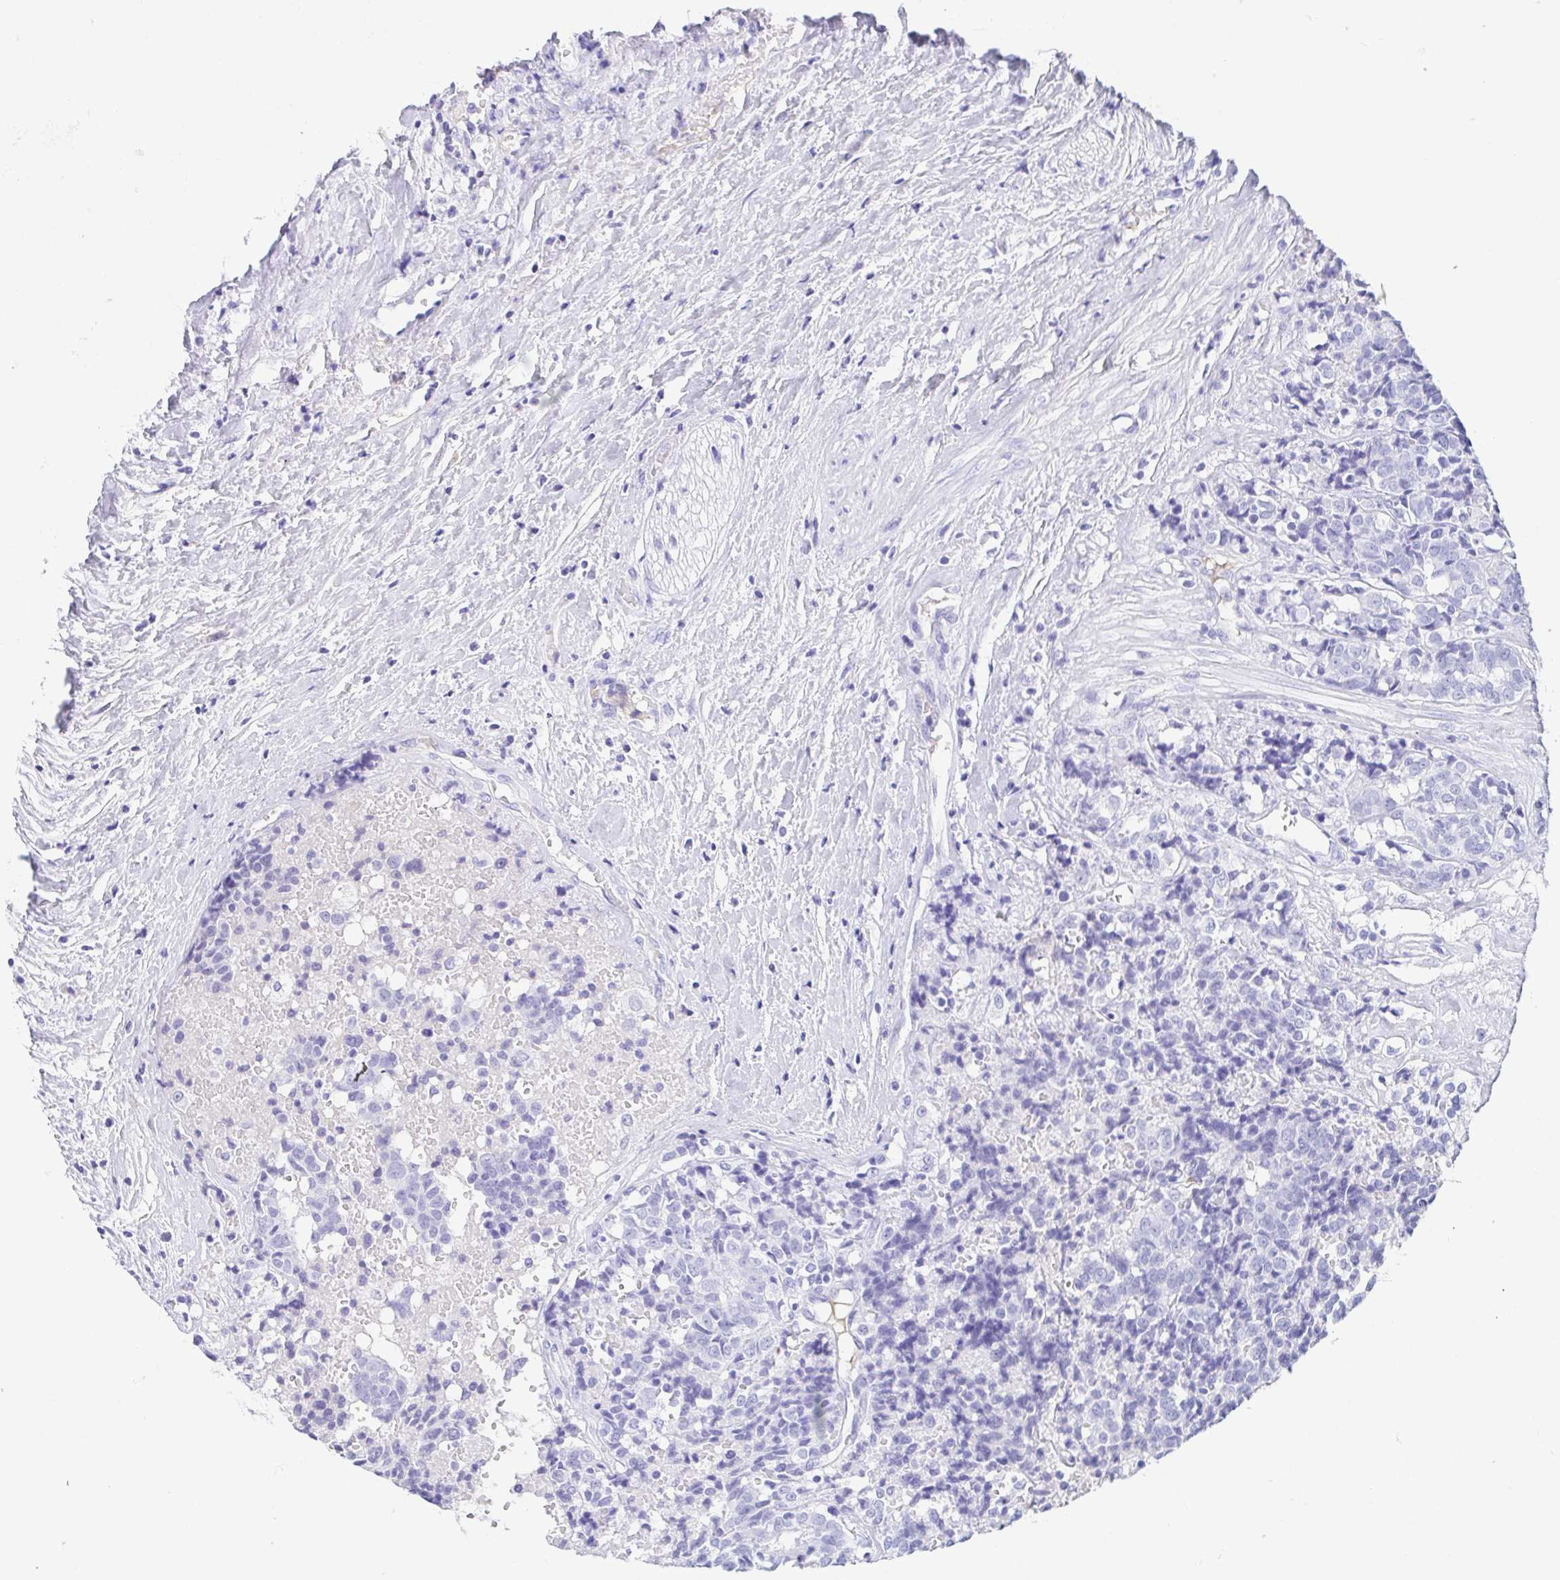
{"staining": {"intensity": "negative", "quantity": "none", "location": "none"}, "tissue": "prostate cancer", "cell_type": "Tumor cells", "image_type": "cancer", "snomed": [{"axis": "morphology", "description": "Adenocarcinoma, High grade"}, {"axis": "topography", "description": "Prostate and seminal vesicle, NOS"}], "caption": "High magnification brightfield microscopy of high-grade adenocarcinoma (prostate) stained with DAB (3,3'-diaminobenzidine) (brown) and counterstained with hematoxylin (blue): tumor cells show no significant expression.", "gene": "GKN1", "patient": {"sex": "male", "age": 60}}